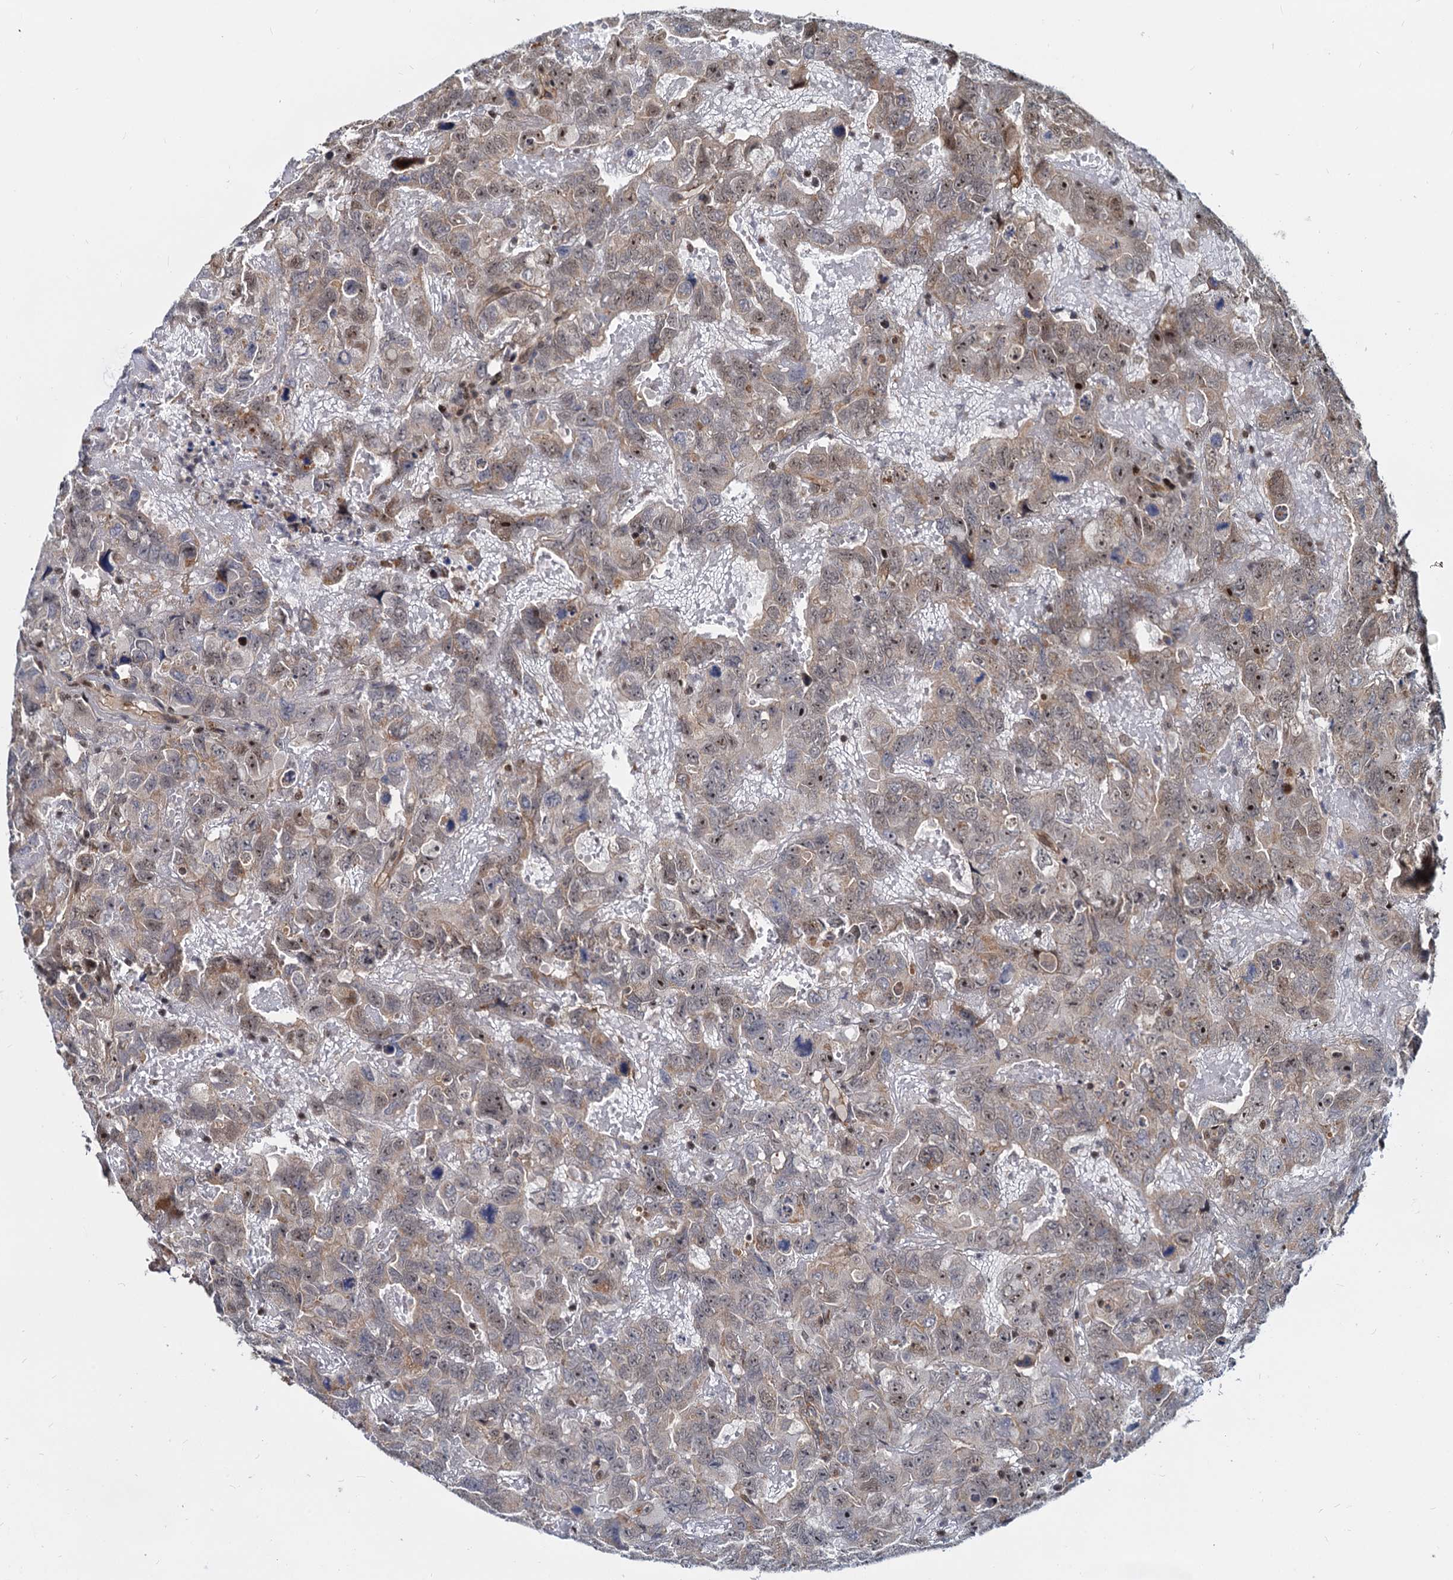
{"staining": {"intensity": "weak", "quantity": ">75%", "location": "cytoplasmic/membranous,nuclear"}, "tissue": "testis cancer", "cell_type": "Tumor cells", "image_type": "cancer", "snomed": [{"axis": "morphology", "description": "Carcinoma, Embryonal, NOS"}, {"axis": "topography", "description": "Testis"}], "caption": "A brown stain highlights weak cytoplasmic/membranous and nuclear expression of a protein in embryonal carcinoma (testis) tumor cells.", "gene": "UBLCP1", "patient": {"sex": "male", "age": 45}}